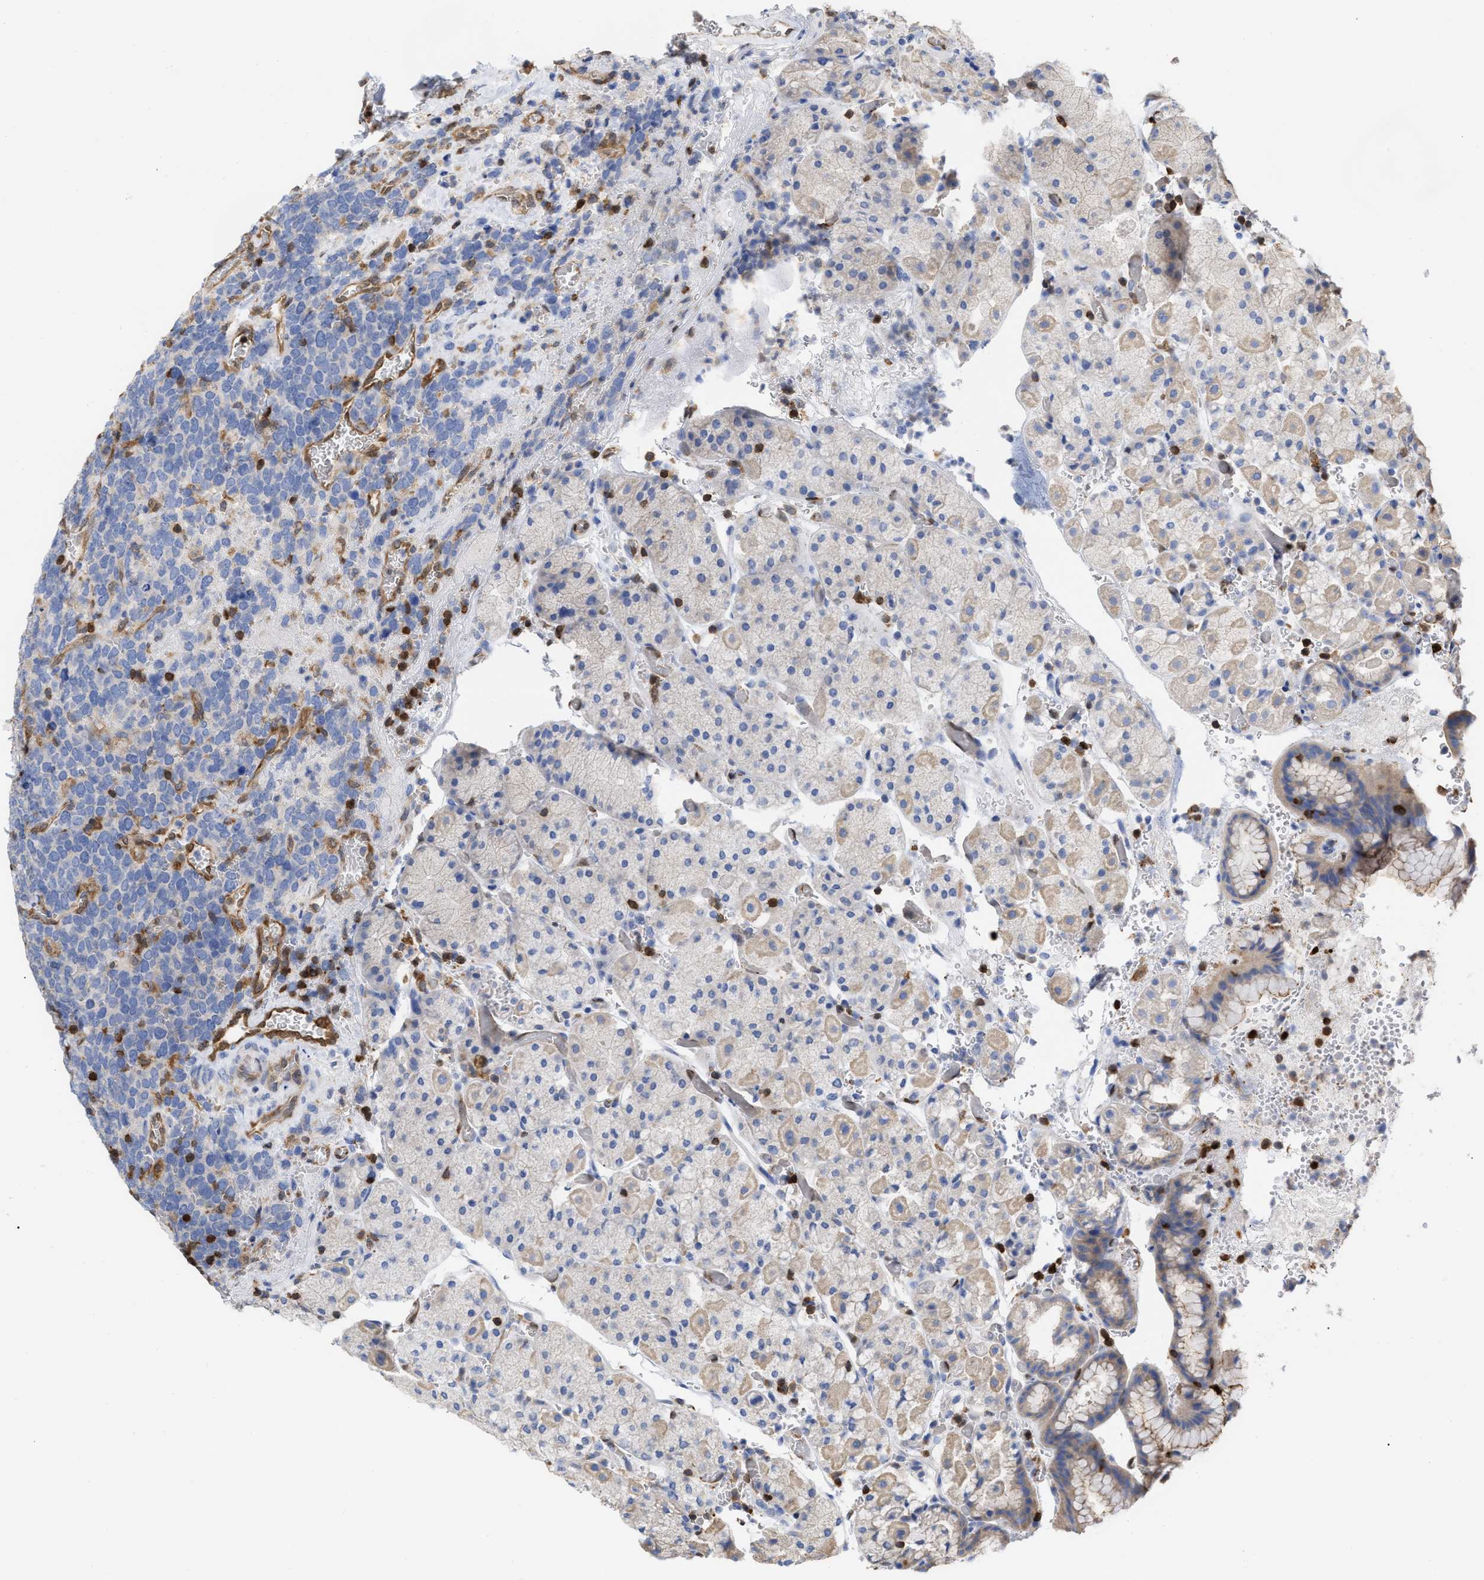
{"staining": {"intensity": "weak", "quantity": "25%-75%", "location": "cytoplasmic/membranous"}, "tissue": "stomach", "cell_type": "Glandular cells", "image_type": "normal", "snomed": [{"axis": "morphology", "description": "Normal tissue, NOS"}, {"axis": "morphology", "description": "Carcinoid, malignant, NOS"}, {"axis": "topography", "description": "Stomach, upper"}], "caption": "Normal stomach was stained to show a protein in brown. There is low levels of weak cytoplasmic/membranous positivity in about 25%-75% of glandular cells. (DAB (3,3'-diaminobenzidine) IHC, brown staining for protein, blue staining for nuclei).", "gene": "GIMAP4", "patient": {"sex": "male", "age": 39}}